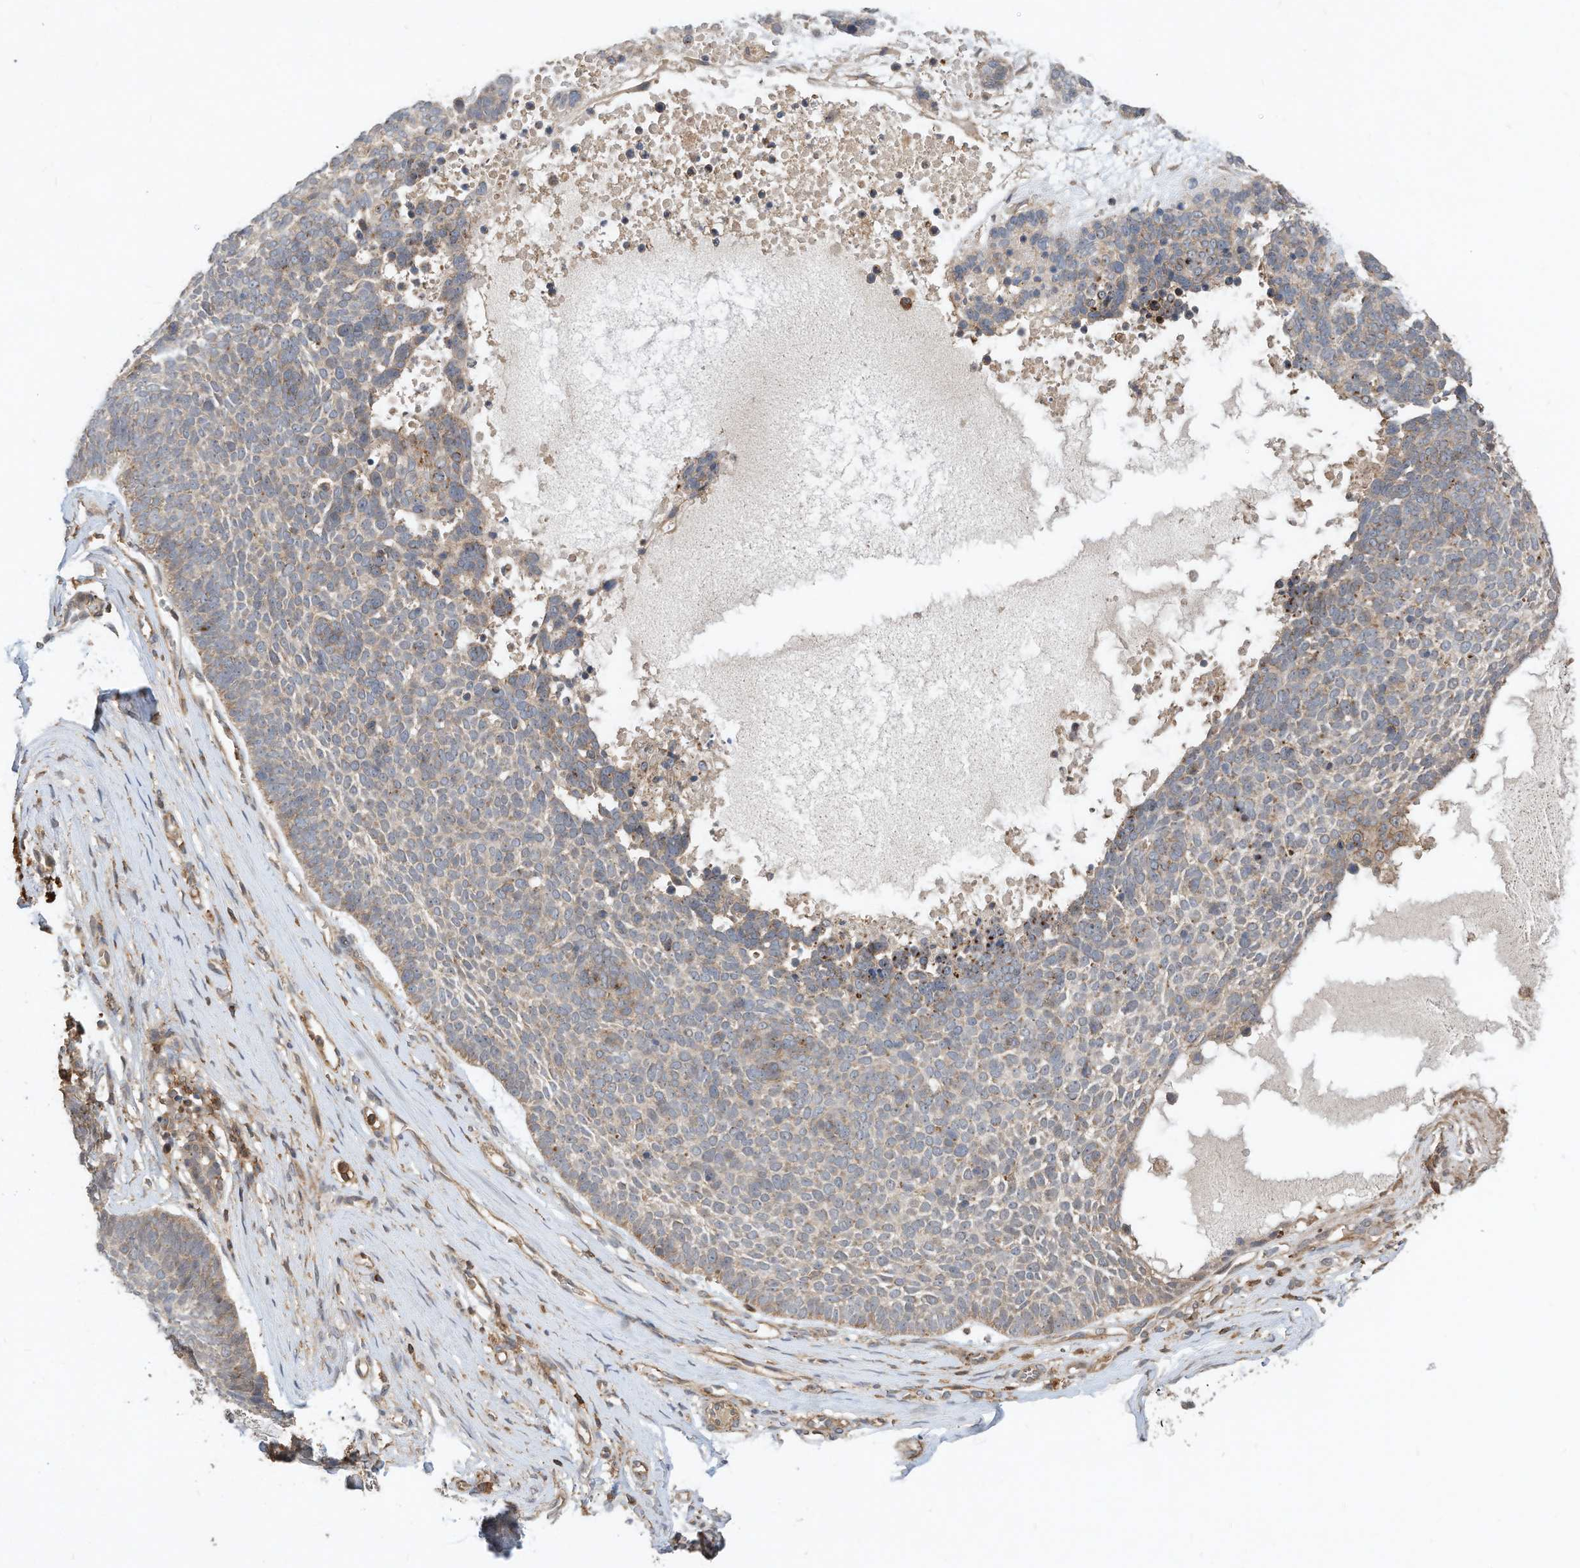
{"staining": {"intensity": "moderate", "quantity": "<25%", "location": "cytoplasmic/membranous"}, "tissue": "skin cancer", "cell_type": "Tumor cells", "image_type": "cancer", "snomed": [{"axis": "morphology", "description": "Basal cell carcinoma"}, {"axis": "topography", "description": "Skin"}], "caption": "High-magnification brightfield microscopy of skin cancer (basal cell carcinoma) stained with DAB (3,3'-diaminobenzidine) (brown) and counterstained with hematoxylin (blue). tumor cells exhibit moderate cytoplasmic/membranous expression is seen in approximately<25% of cells. (Brightfield microscopy of DAB IHC at high magnification).", "gene": "CPAMD8", "patient": {"sex": "female", "age": 81}}